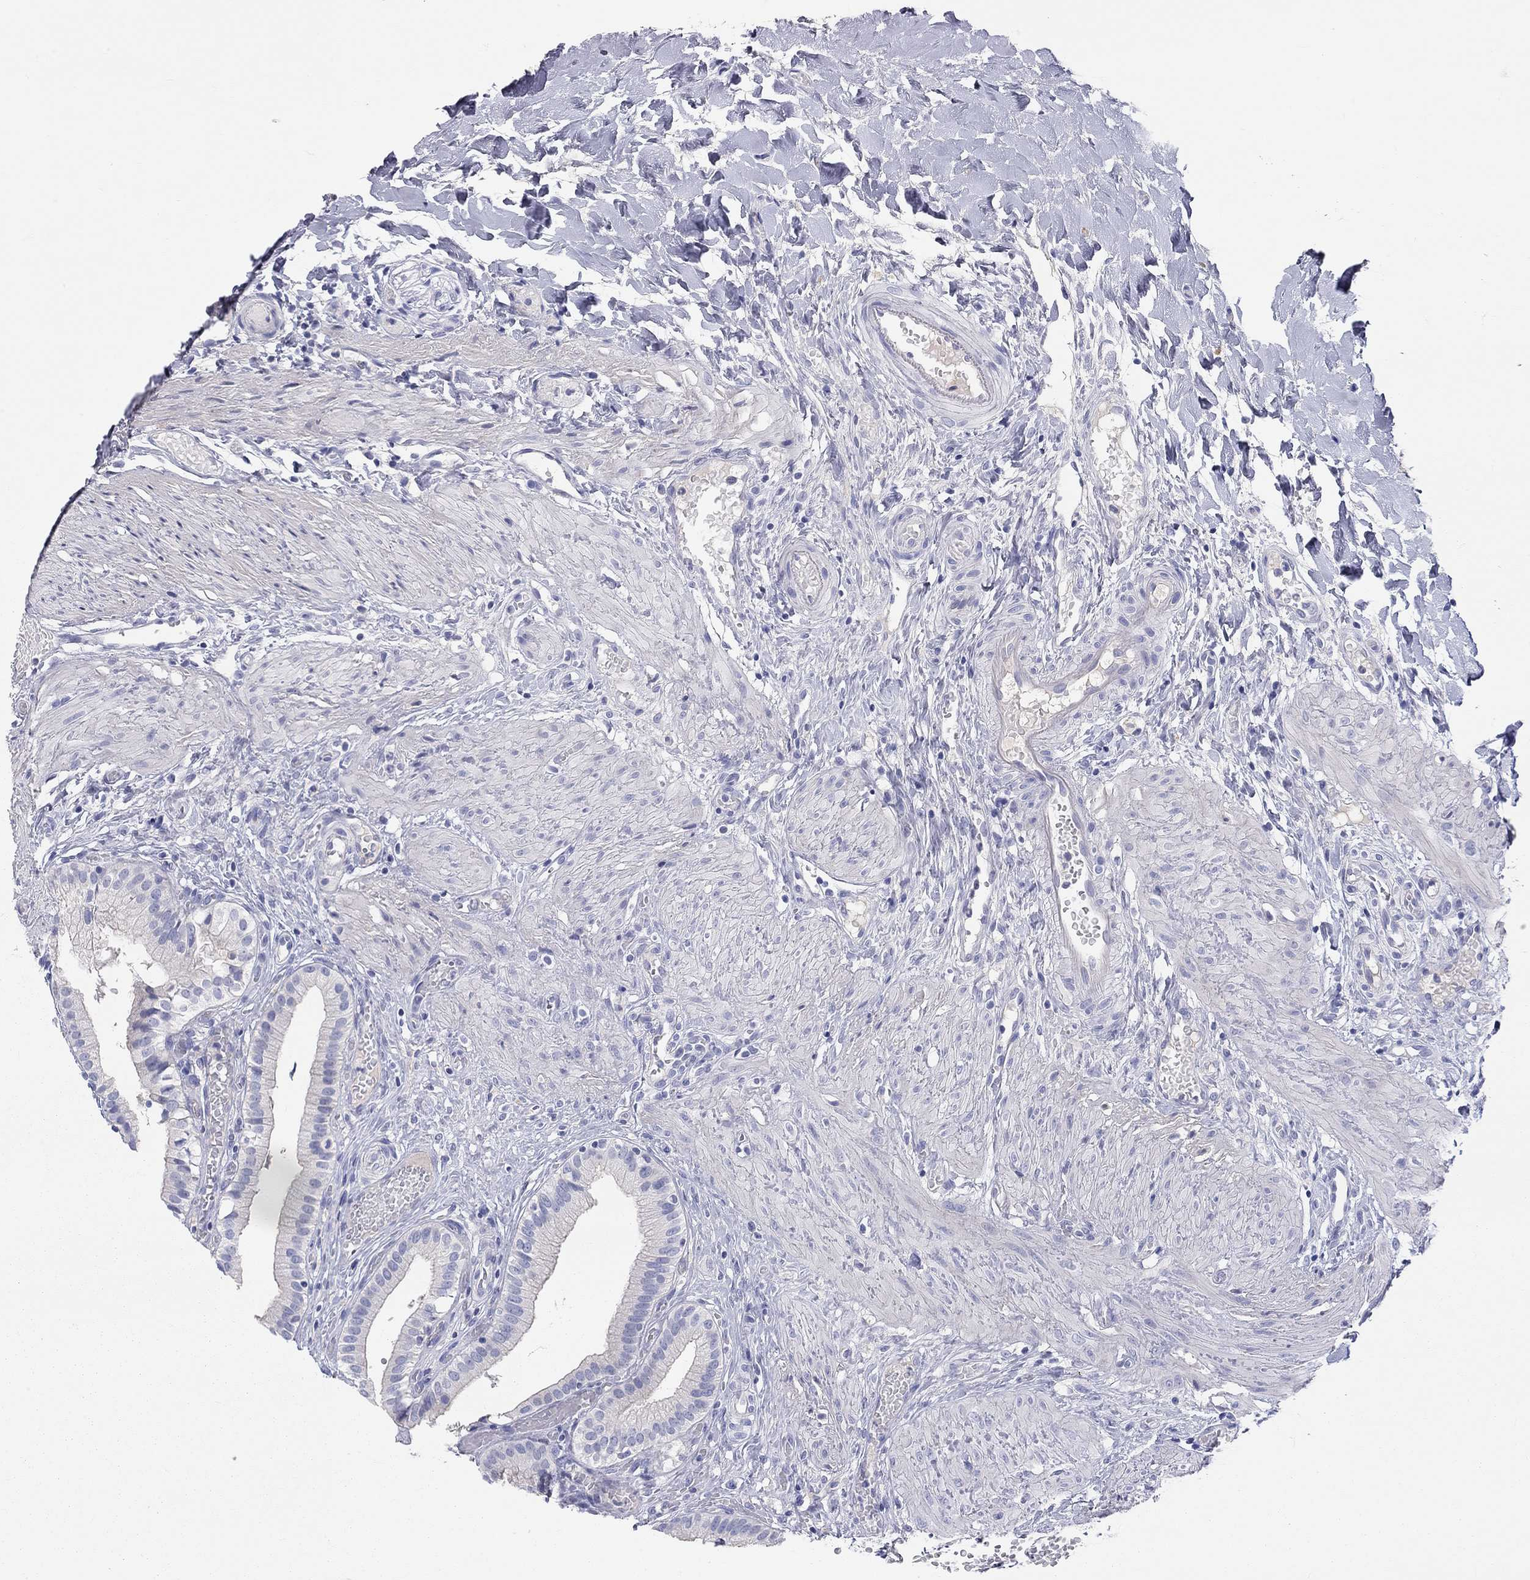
{"staining": {"intensity": "negative", "quantity": "none", "location": "none"}, "tissue": "gallbladder", "cell_type": "Glandular cells", "image_type": "normal", "snomed": [{"axis": "morphology", "description": "Normal tissue, NOS"}, {"axis": "topography", "description": "Gallbladder"}], "caption": "Glandular cells show no significant staining in benign gallbladder. (DAB (3,3'-diaminobenzidine) immunohistochemistry visualized using brightfield microscopy, high magnification).", "gene": "ST7L", "patient": {"sex": "female", "age": 24}}